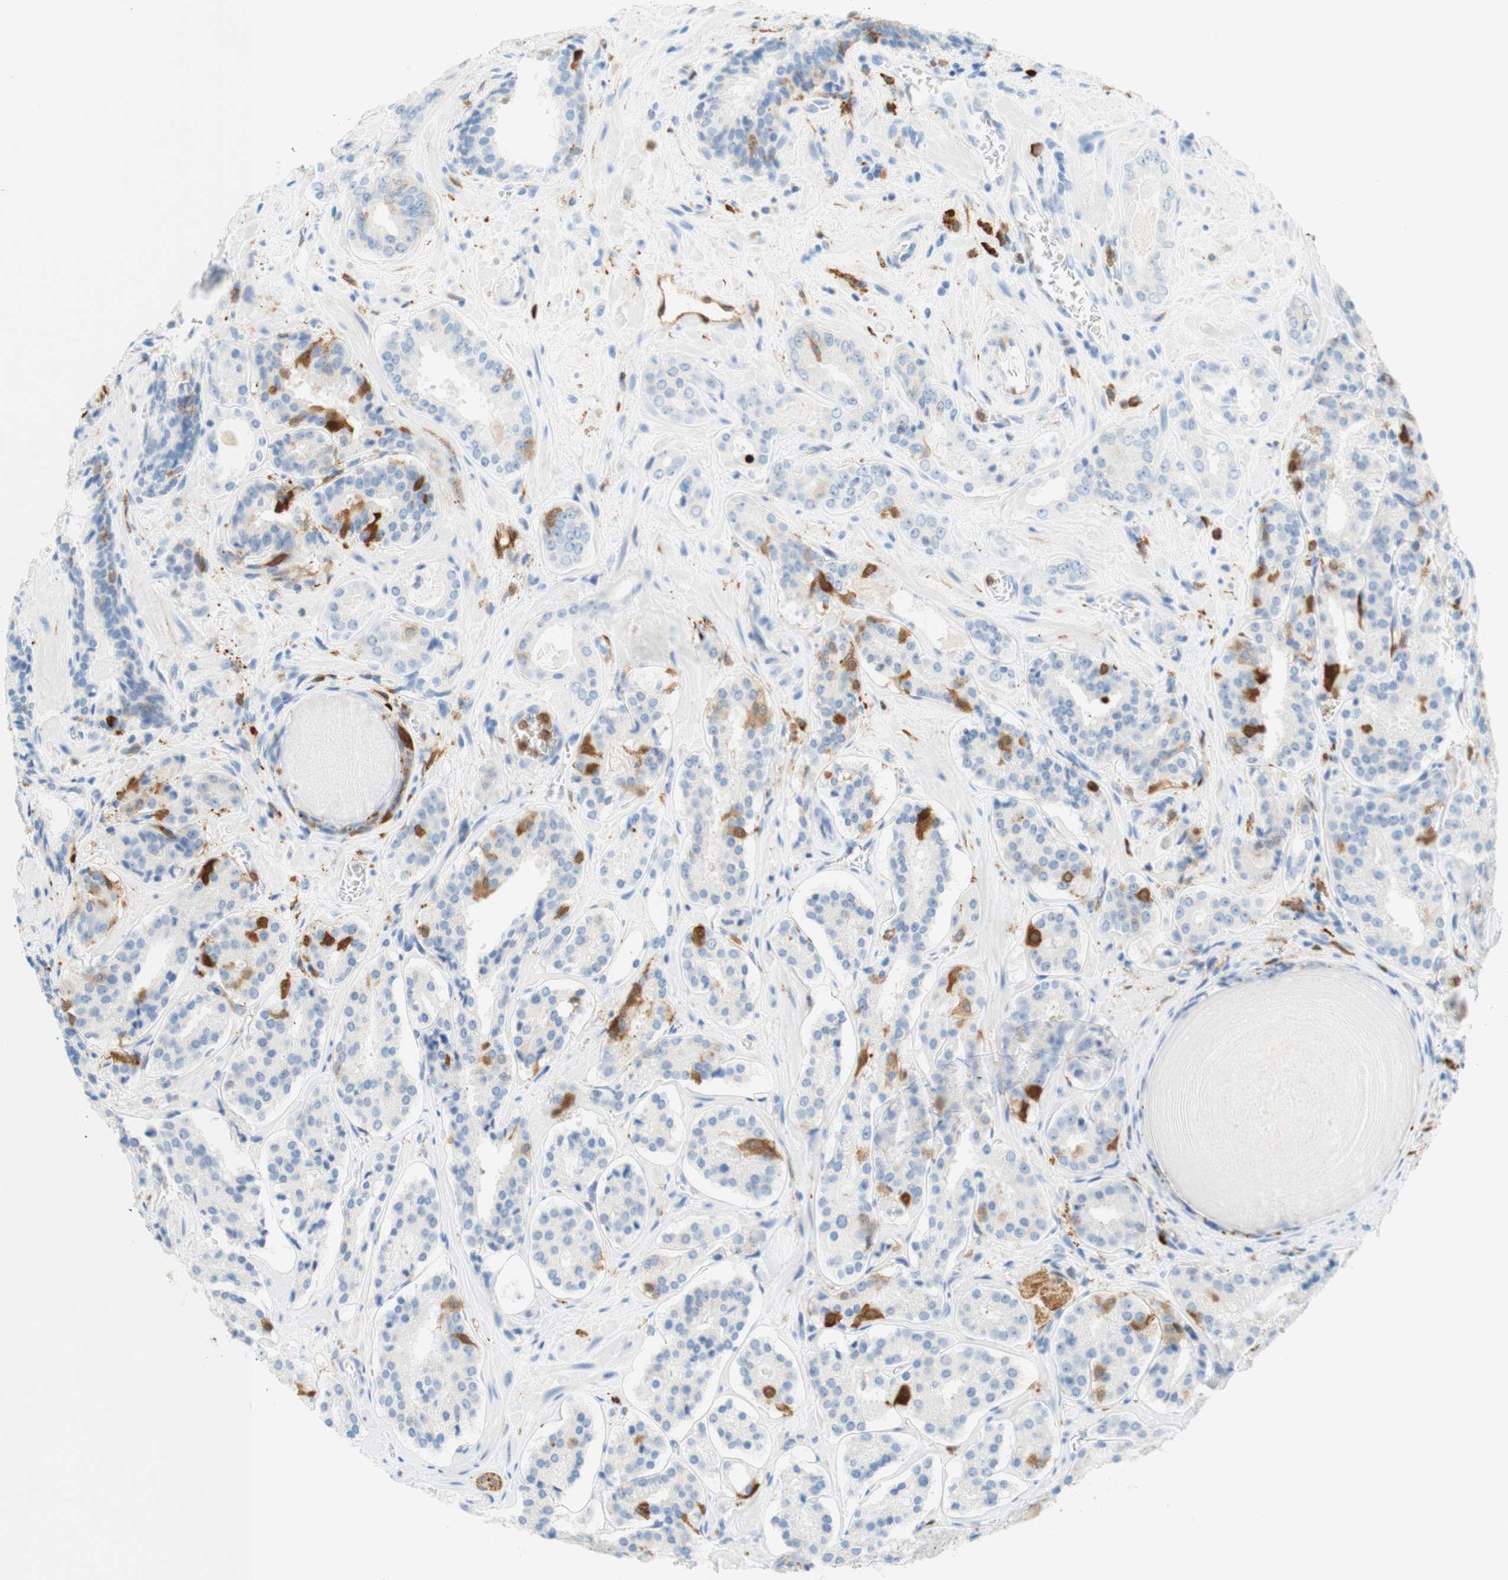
{"staining": {"intensity": "moderate", "quantity": "<25%", "location": "cytoplasmic/membranous,nuclear"}, "tissue": "prostate cancer", "cell_type": "Tumor cells", "image_type": "cancer", "snomed": [{"axis": "morphology", "description": "Adenocarcinoma, High grade"}, {"axis": "topography", "description": "Prostate"}], "caption": "Prostate high-grade adenocarcinoma tissue shows moderate cytoplasmic/membranous and nuclear expression in about <25% of tumor cells", "gene": "STMN1", "patient": {"sex": "male", "age": 60}}